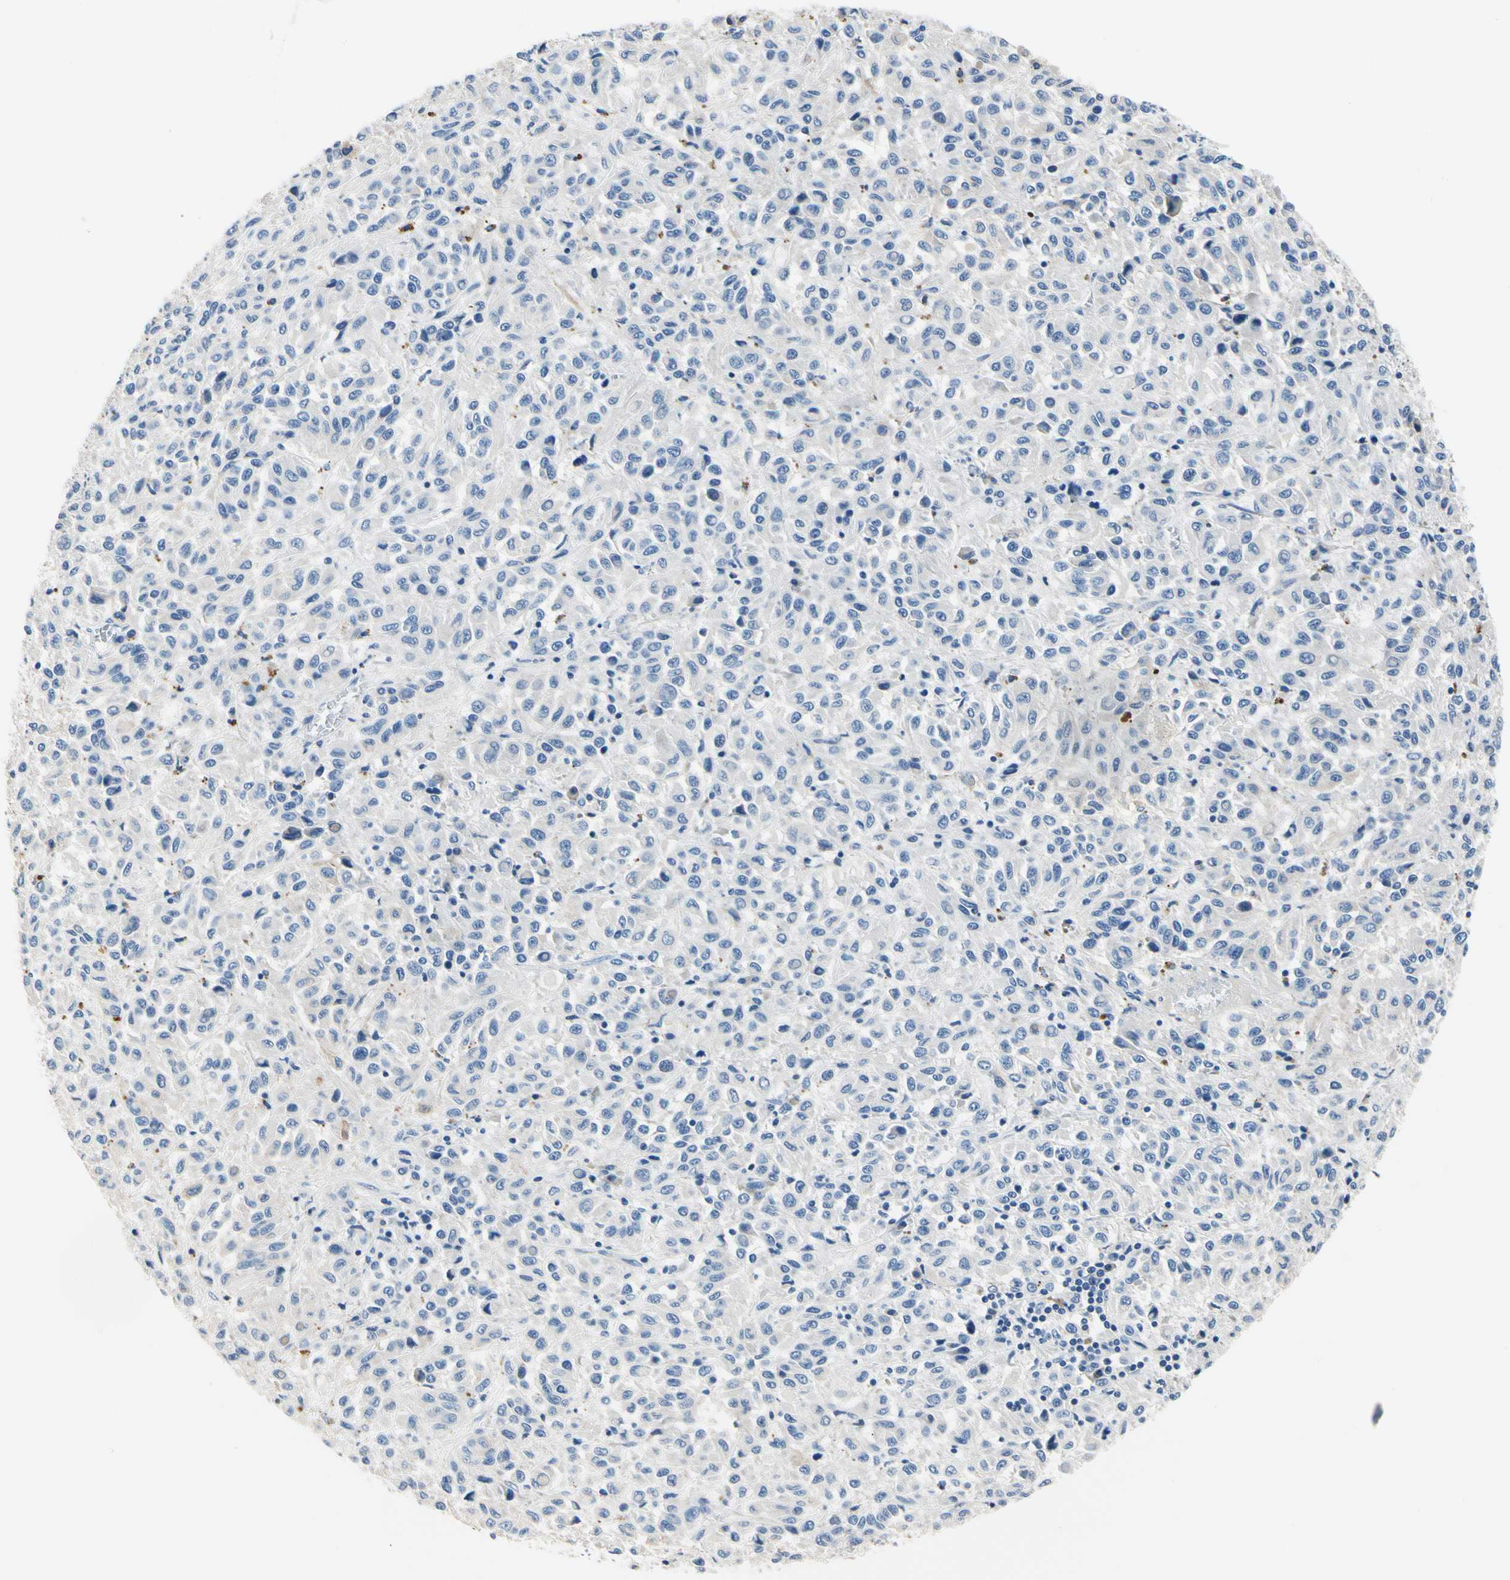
{"staining": {"intensity": "negative", "quantity": "none", "location": "none"}, "tissue": "melanoma", "cell_type": "Tumor cells", "image_type": "cancer", "snomed": [{"axis": "morphology", "description": "Malignant melanoma, Metastatic site"}, {"axis": "topography", "description": "Lung"}], "caption": "An immunohistochemistry photomicrograph of malignant melanoma (metastatic site) is shown. There is no staining in tumor cells of malignant melanoma (metastatic site).", "gene": "TGFBR3", "patient": {"sex": "male", "age": 64}}